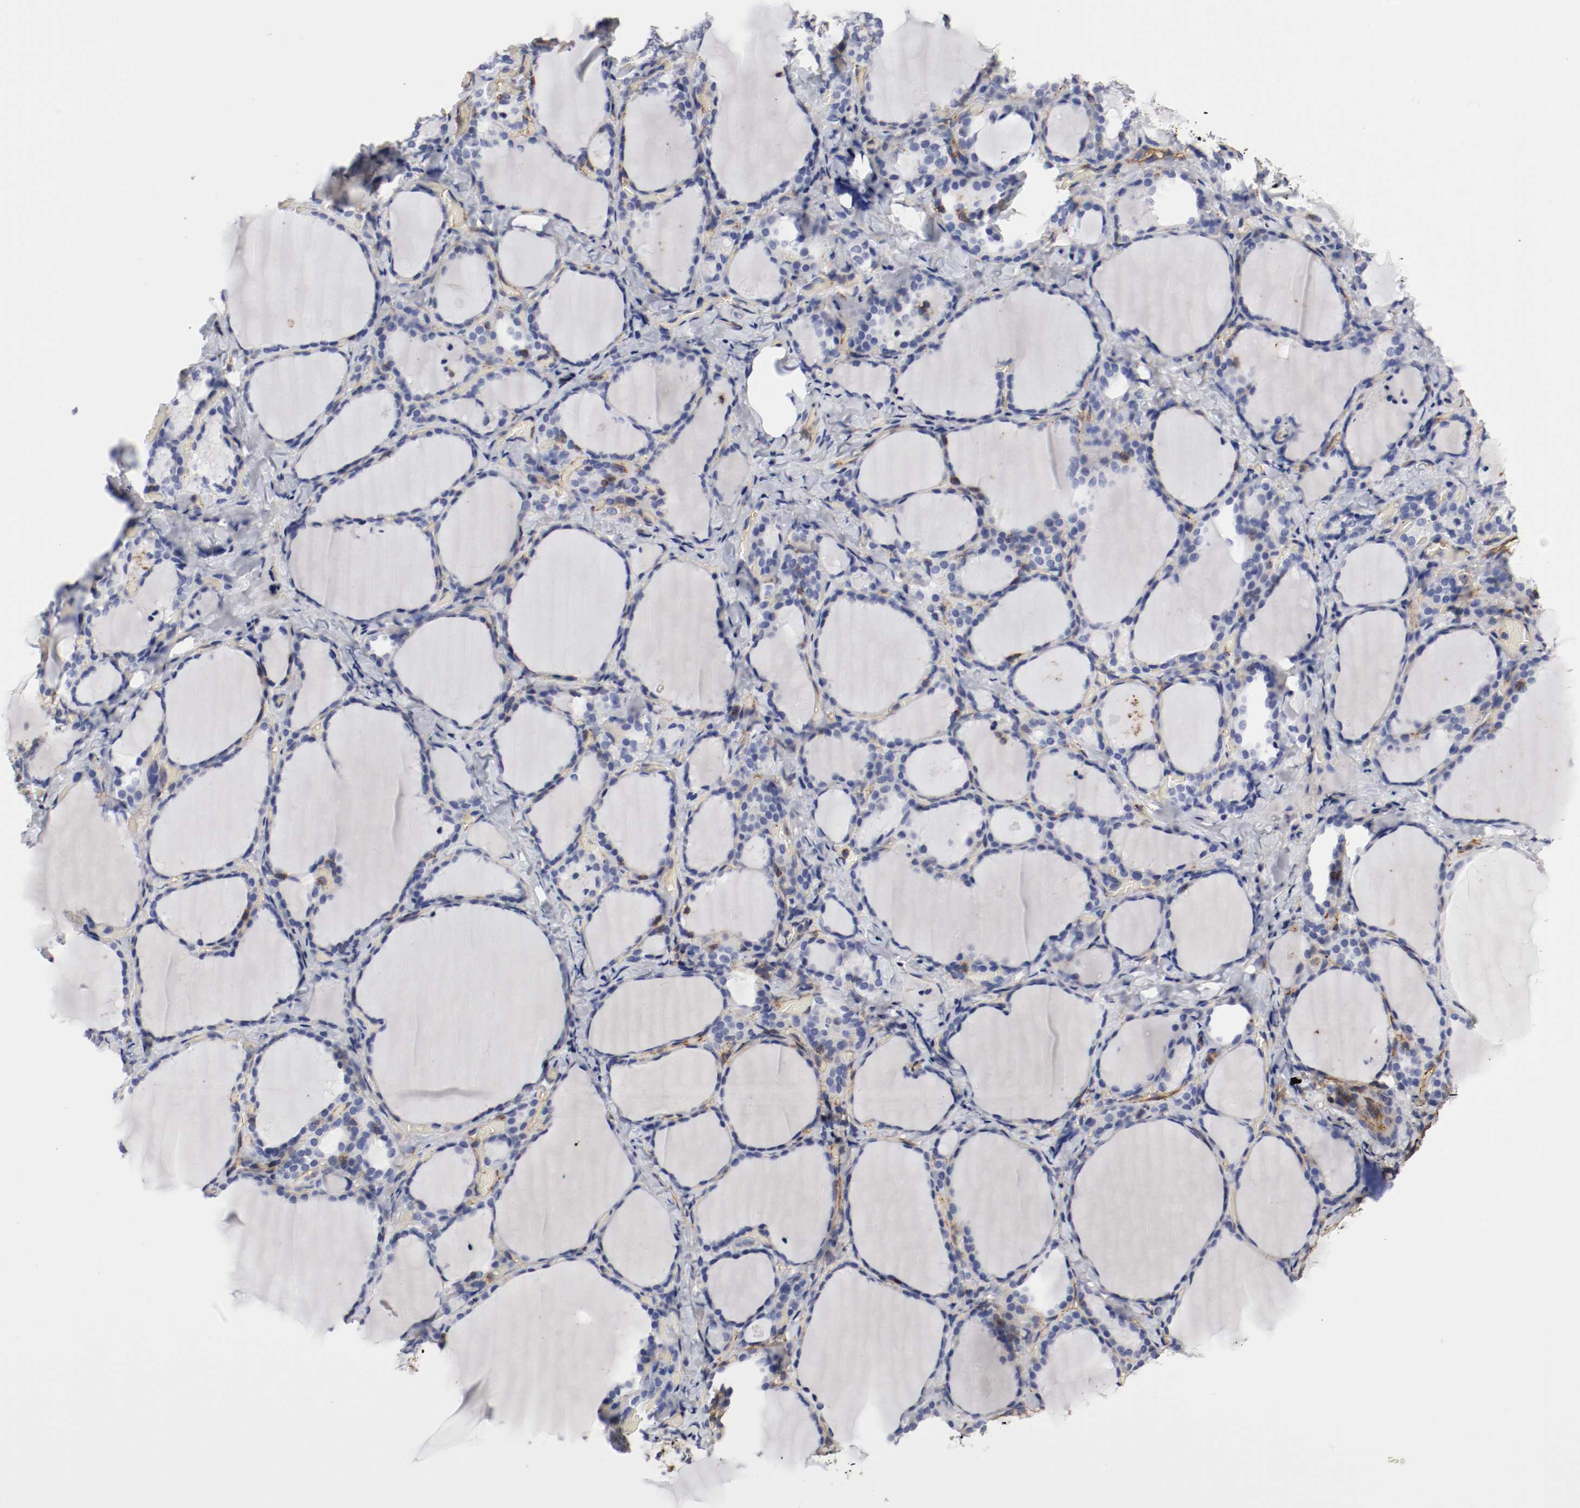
{"staining": {"intensity": "negative", "quantity": "none", "location": "none"}, "tissue": "thyroid gland", "cell_type": "Glandular cells", "image_type": "normal", "snomed": [{"axis": "morphology", "description": "Normal tissue, NOS"}, {"axis": "morphology", "description": "Papillary adenocarcinoma, NOS"}, {"axis": "topography", "description": "Thyroid gland"}], "caption": "Immunohistochemical staining of unremarkable thyroid gland demonstrates no significant staining in glandular cells.", "gene": "IFITM1", "patient": {"sex": "female", "age": 30}}